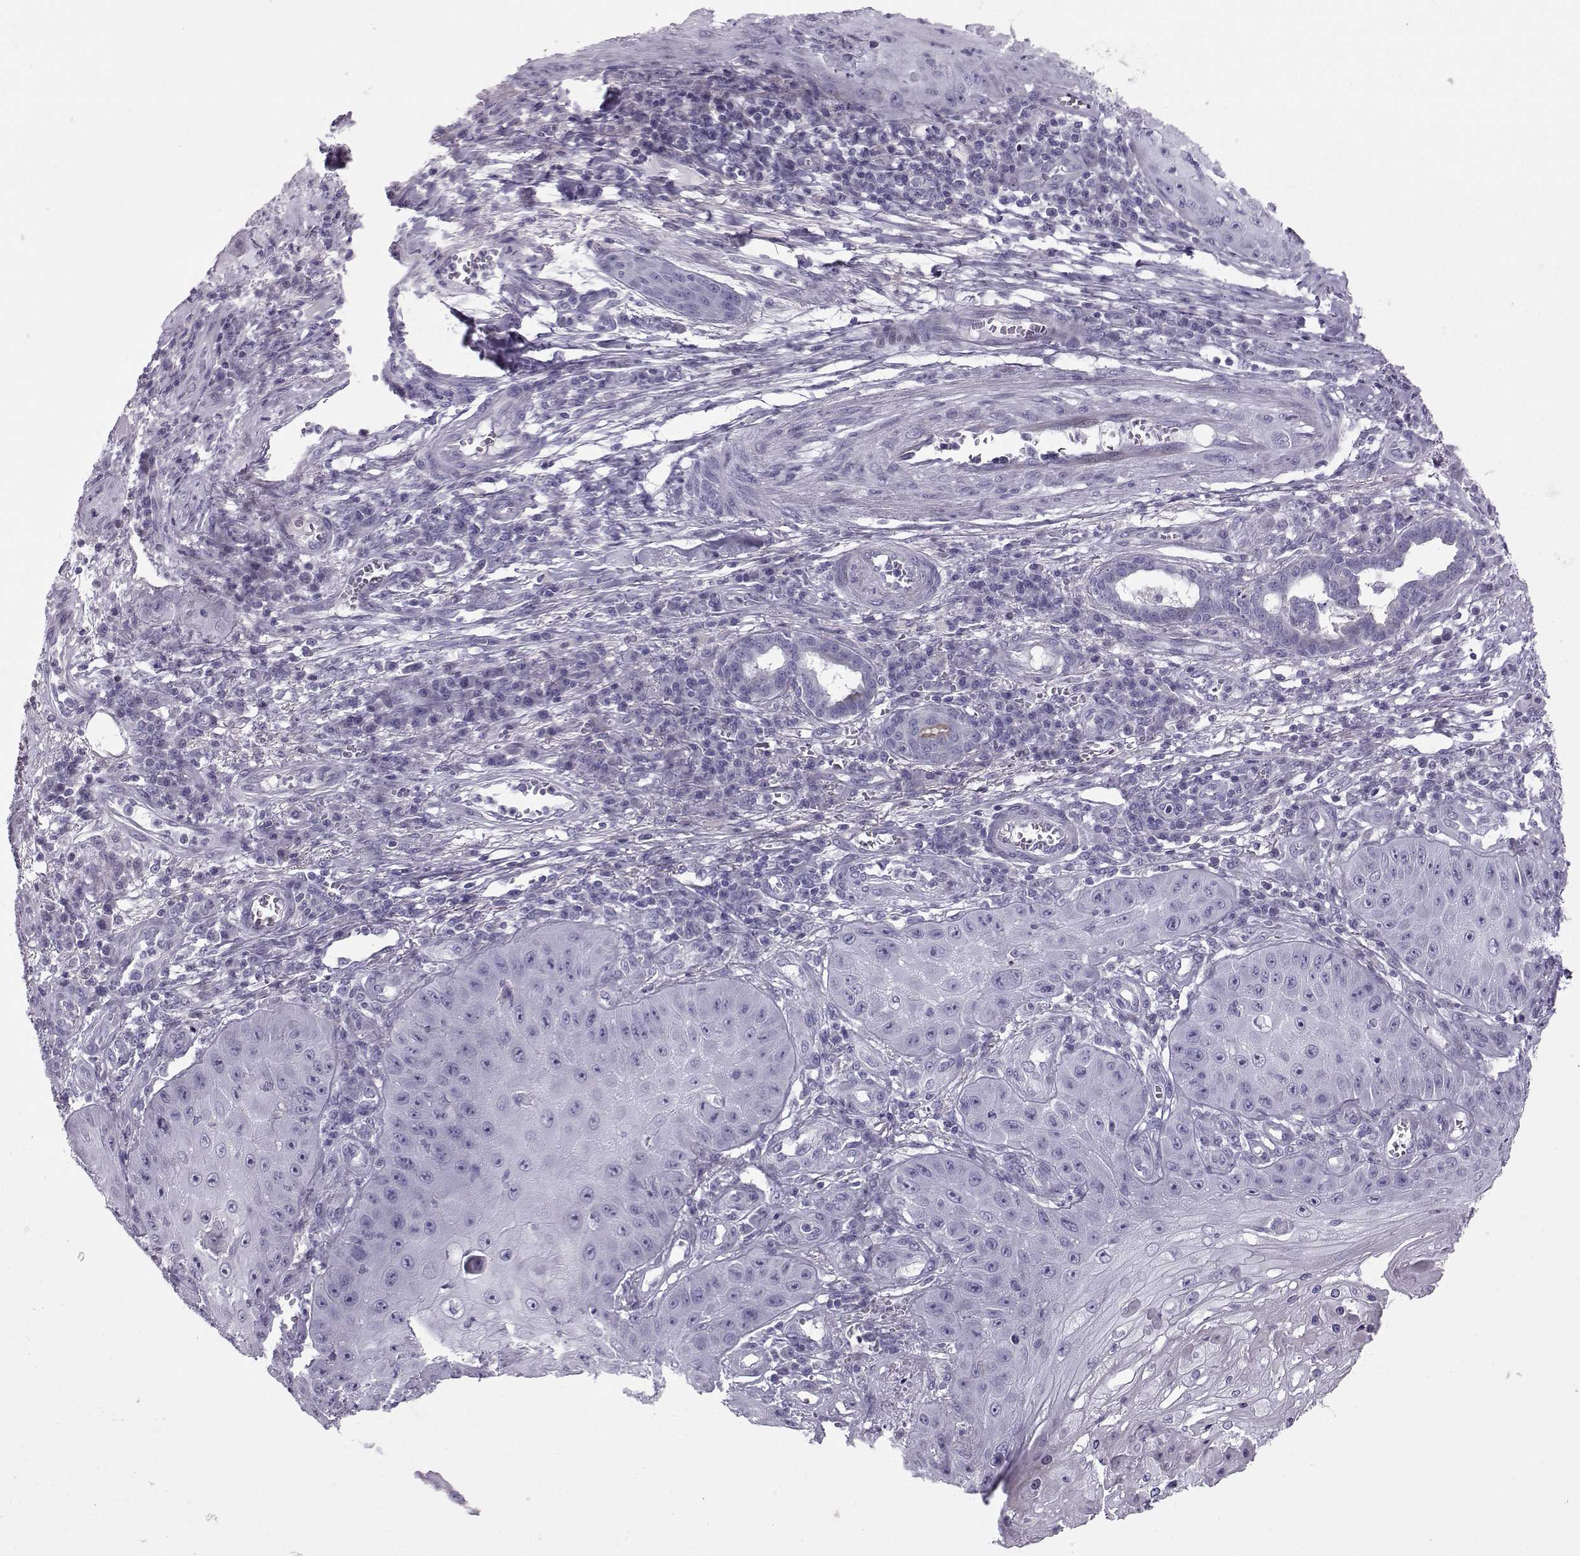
{"staining": {"intensity": "negative", "quantity": "none", "location": "none"}, "tissue": "skin cancer", "cell_type": "Tumor cells", "image_type": "cancer", "snomed": [{"axis": "morphology", "description": "Squamous cell carcinoma, NOS"}, {"axis": "topography", "description": "Skin"}], "caption": "IHC histopathology image of neoplastic tissue: skin cancer stained with DAB (3,3'-diaminobenzidine) shows no significant protein expression in tumor cells.", "gene": "DMRT3", "patient": {"sex": "male", "age": 70}}